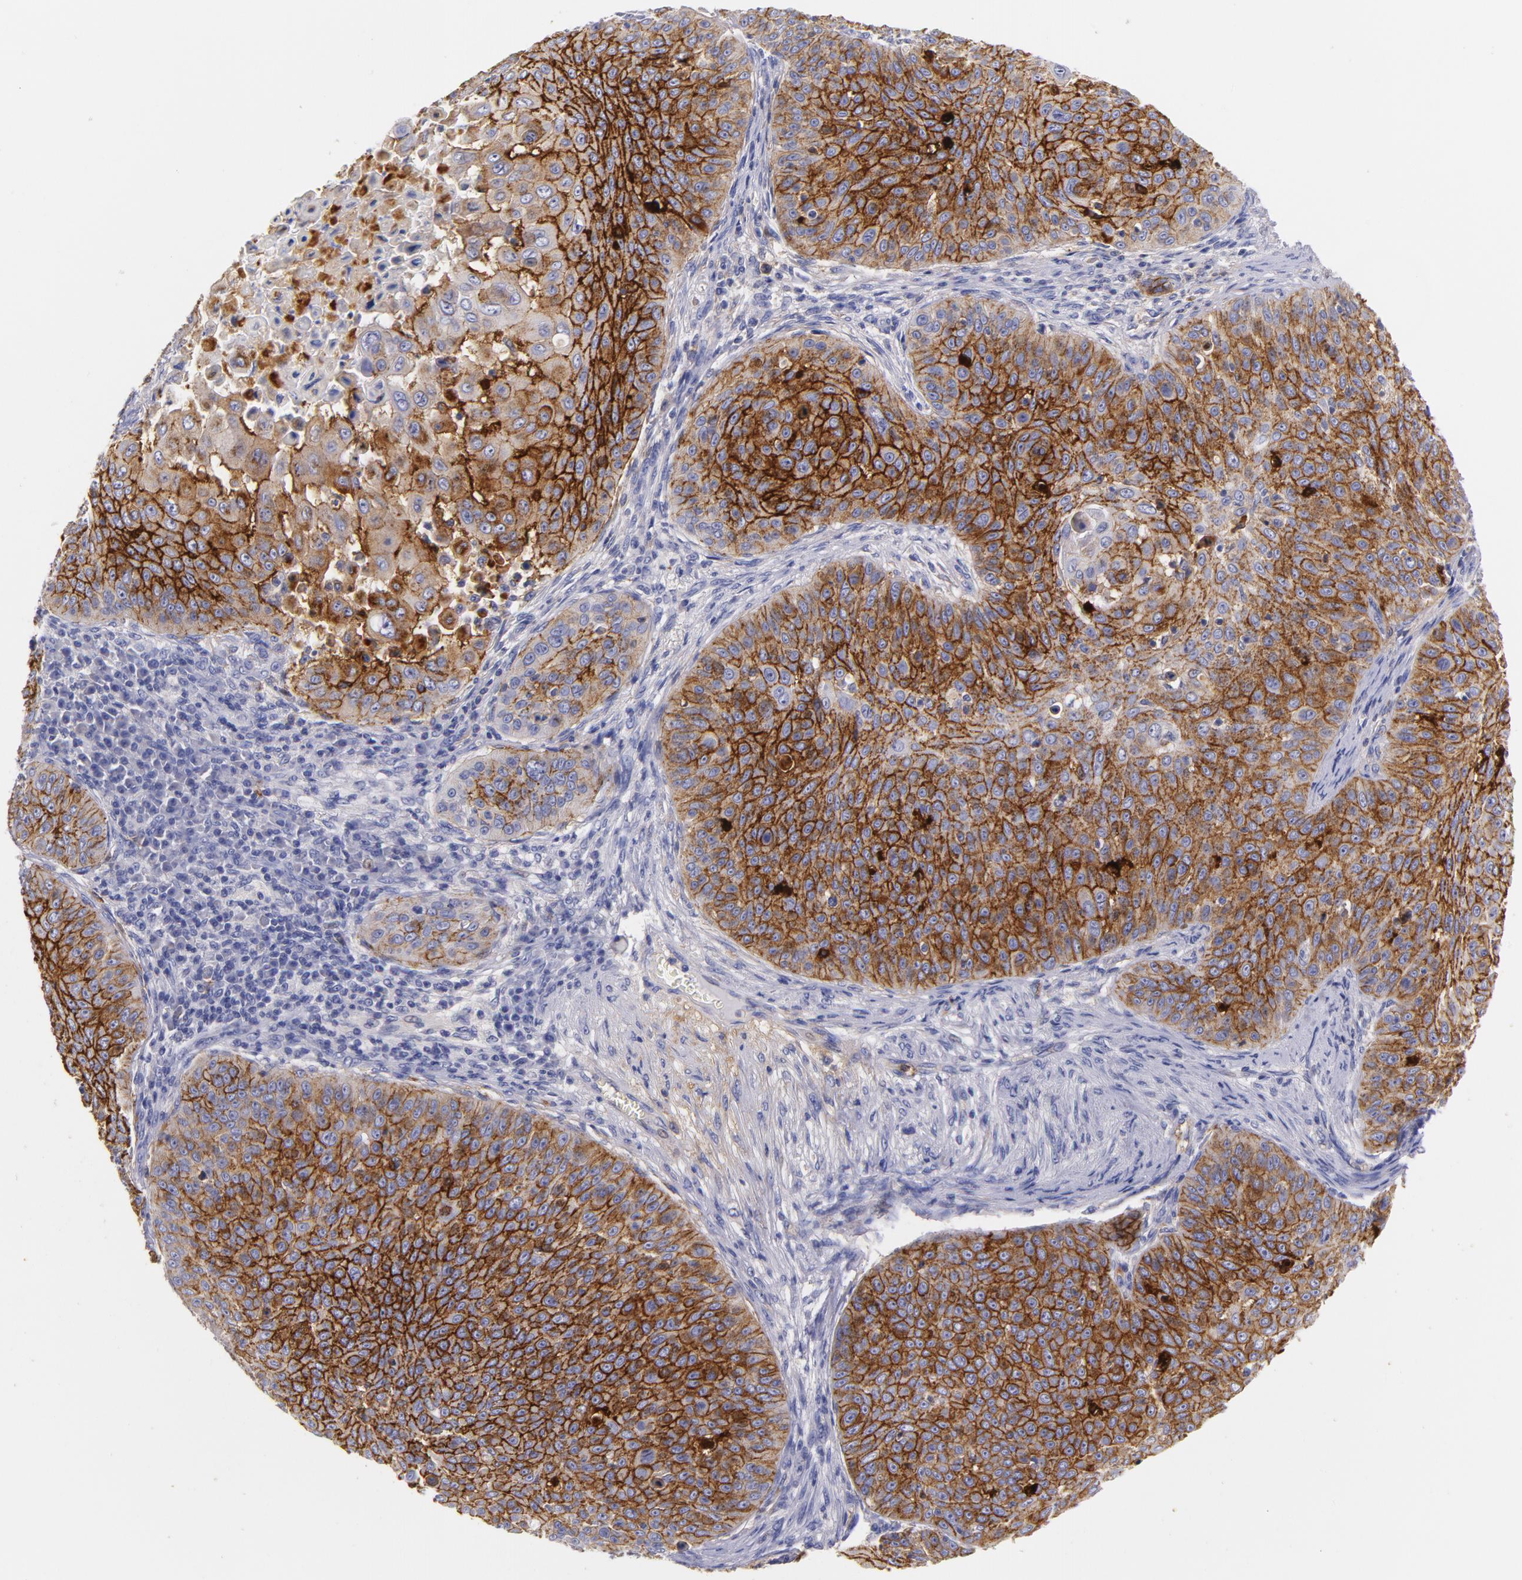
{"staining": {"intensity": "strong", "quantity": ">75%", "location": "cytoplasmic/membranous"}, "tissue": "skin cancer", "cell_type": "Tumor cells", "image_type": "cancer", "snomed": [{"axis": "morphology", "description": "Squamous cell carcinoma, NOS"}, {"axis": "topography", "description": "Skin"}], "caption": "Immunohistochemical staining of human skin cancer exhibits strong cytoplasmic/membranous protein positivity in approximately >75% of tumor cells. The staining was performed using DAB (3,3'-diaminobenzidine) to visualize the protein expression in brown, while the nuclei were stained in blue with hematoxylin (Magnification: 20x).", "gene": "CD44", "patient": {"sex": "male", "age": 82}}